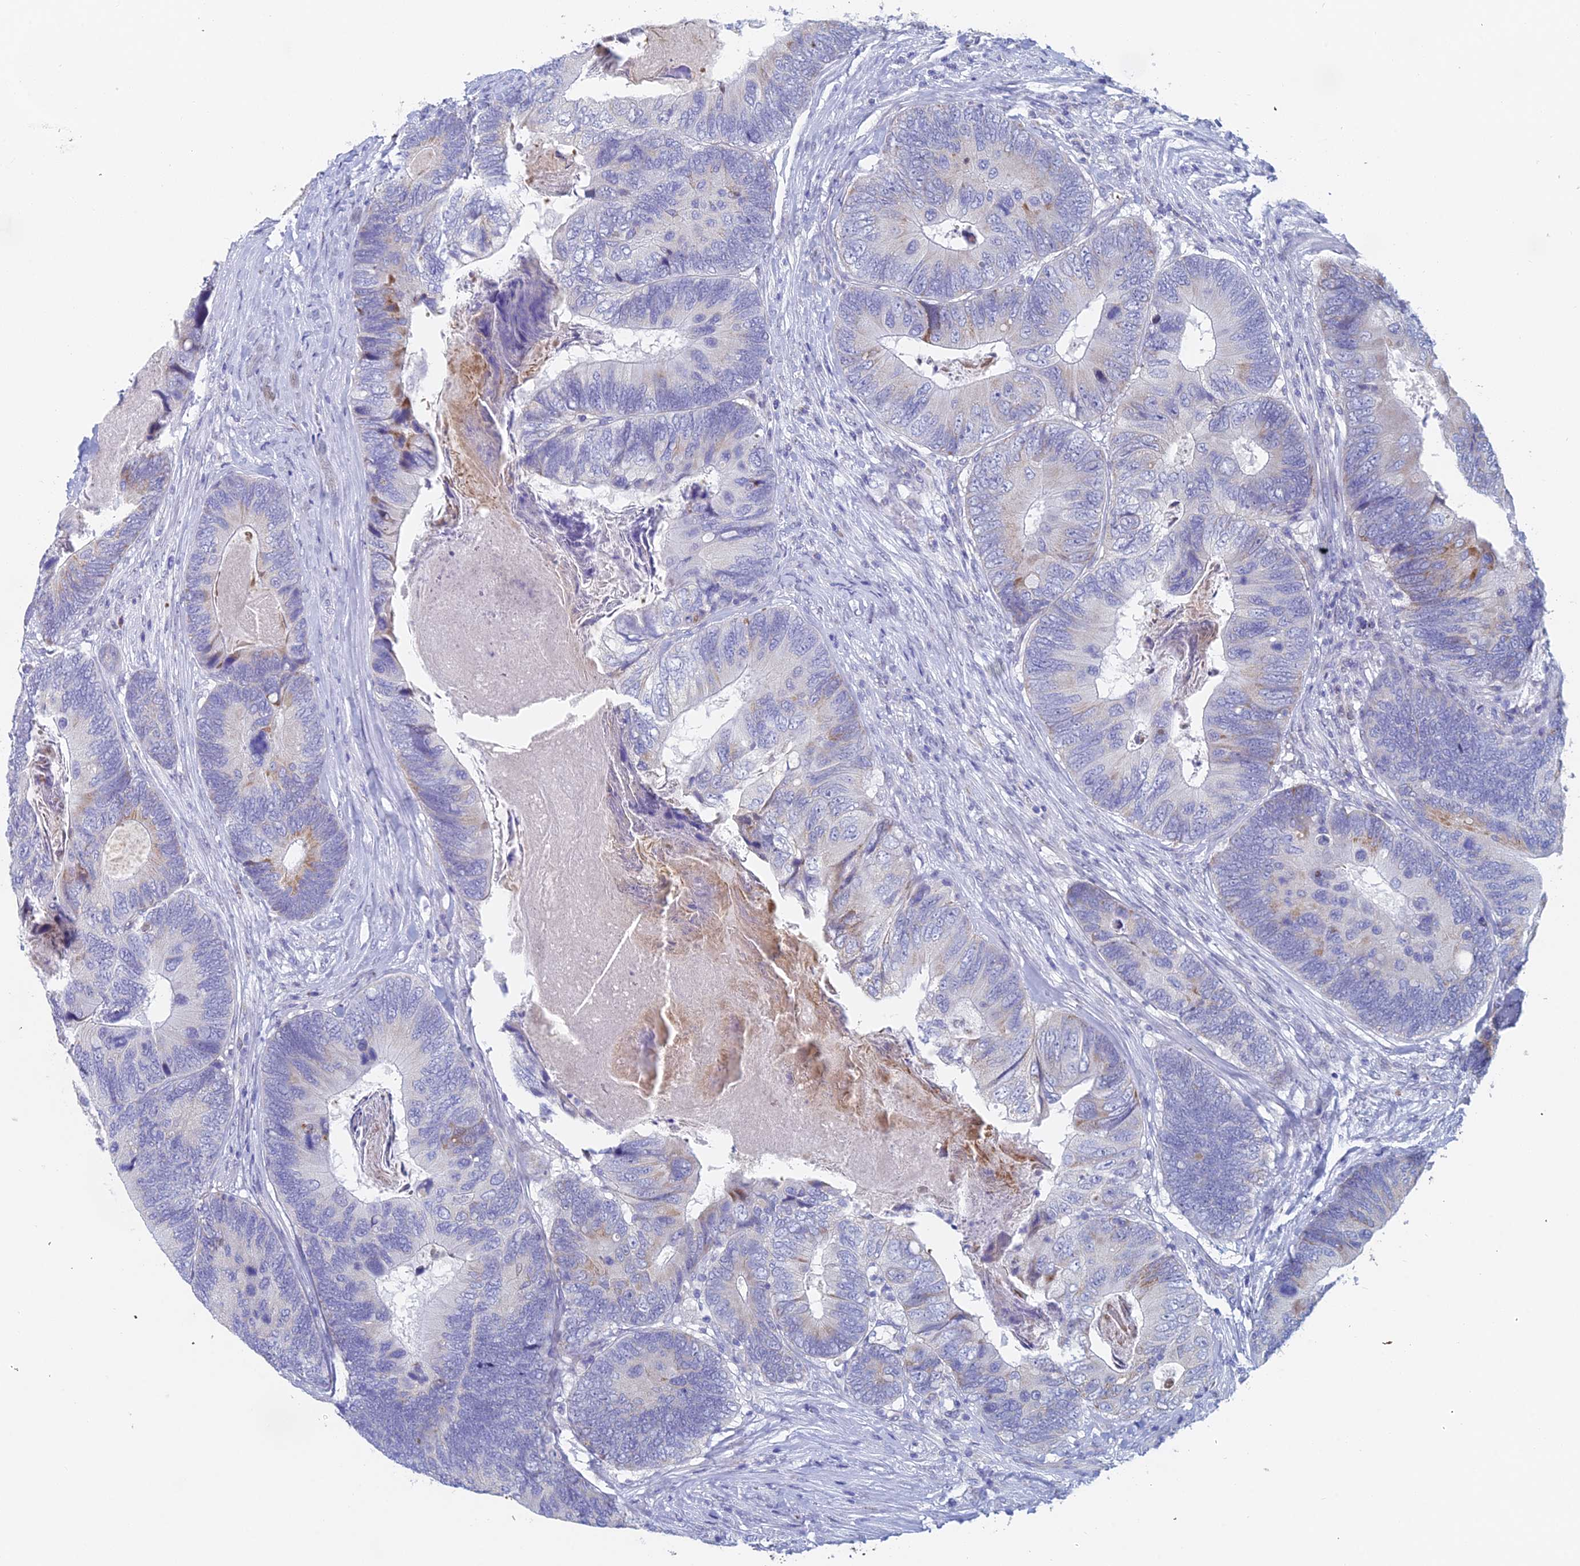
{"staining": {"intensity": "weak", "quantity": "<25%", "location": "cytoplasmic/membranous"}, "tissue": "colorectal cancer", "cell_type": "Tumor cells", "image_type": "cancer", "snomed": [{"axis": "morphology", "description": "Adenocarcinoma, NOS"}, {"axis": "topography", "description": "Colon"}], "caption": "Tumor cells are negative for brown protein staining in colorectal adenocarcinoma. Nuclei are stained in blue.", "gene": "ACSM1", "patient": {"sex": "female", "age": 67}}